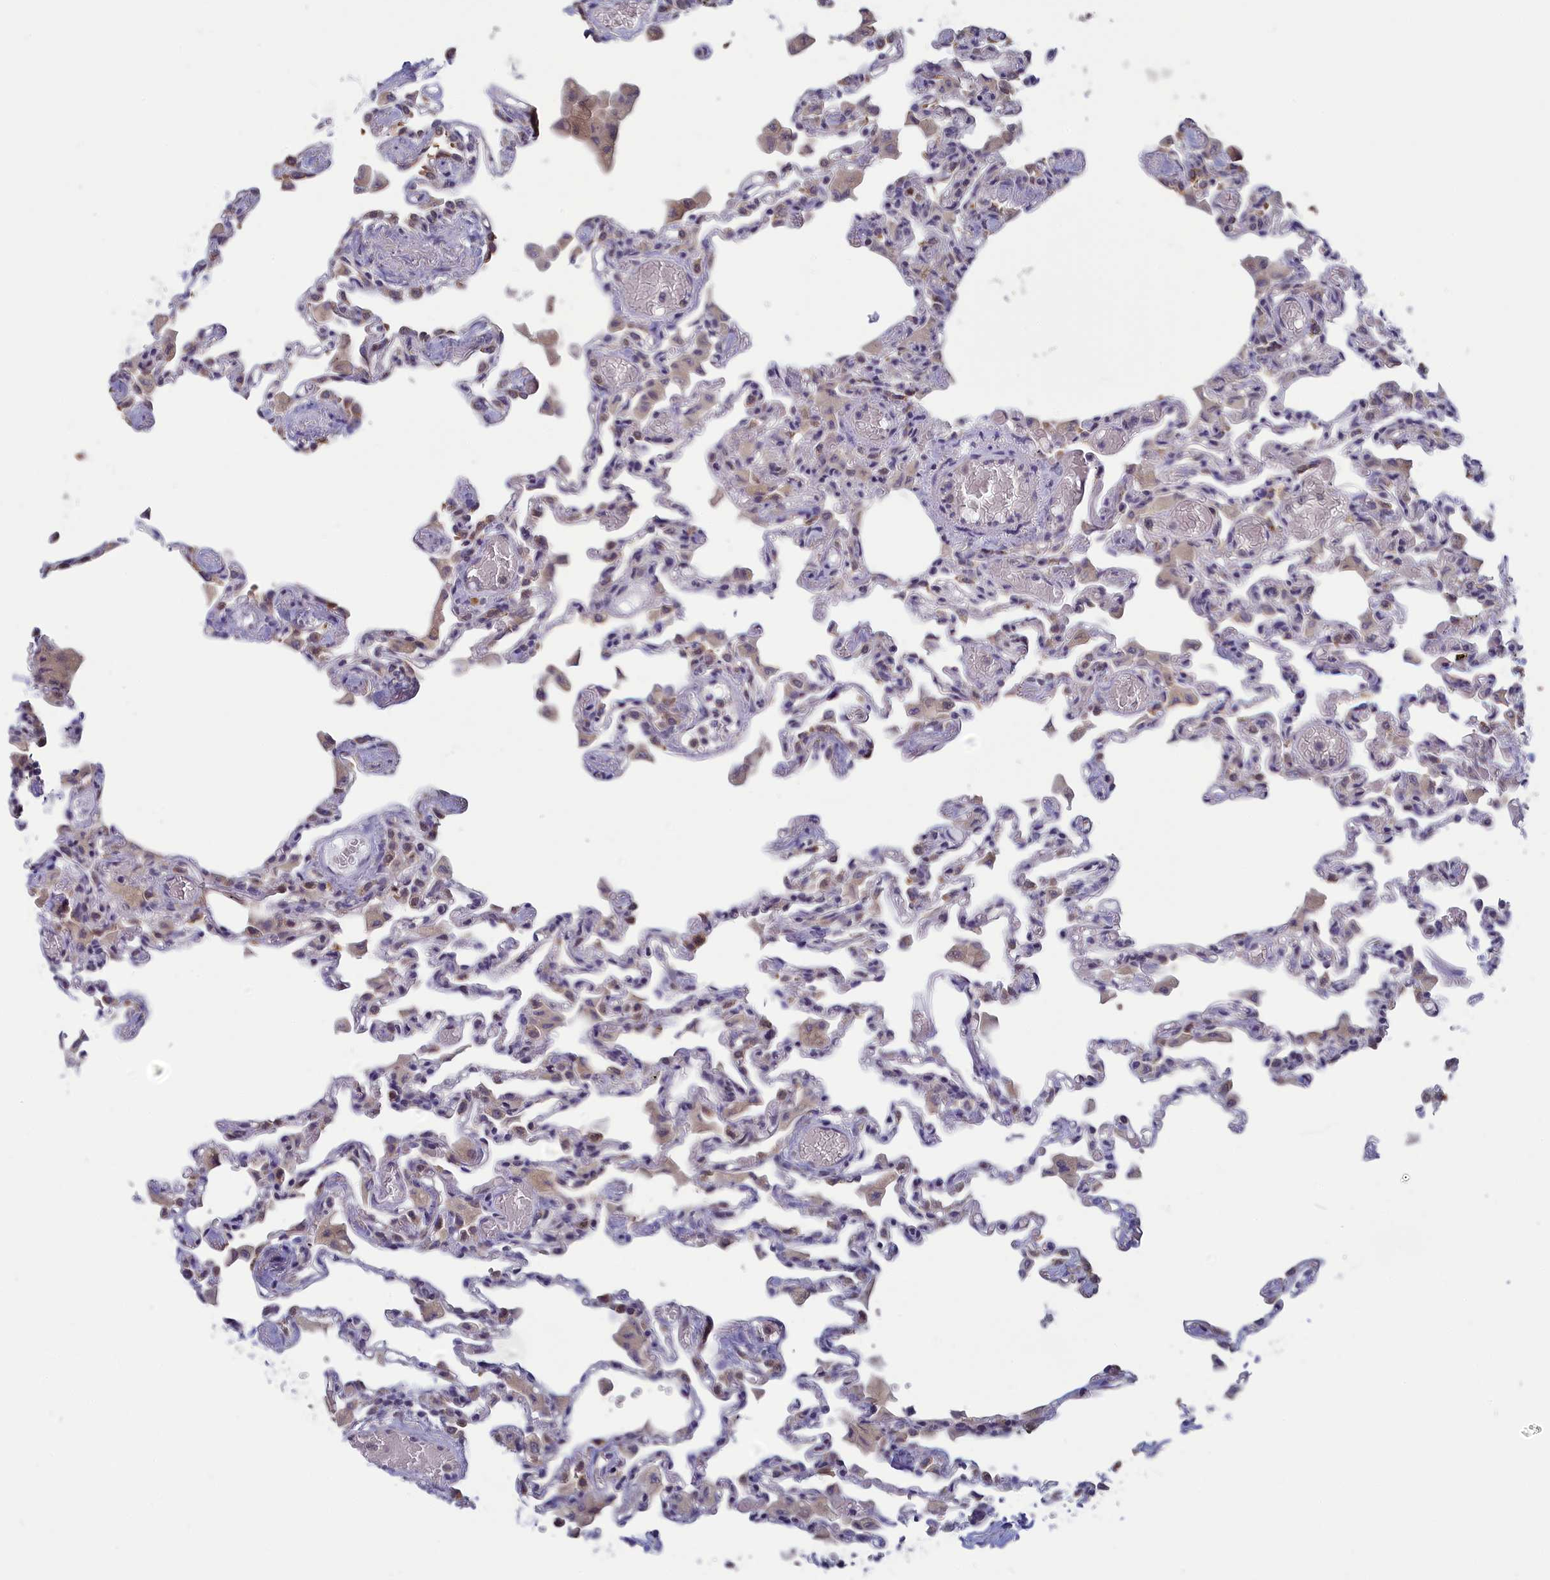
{"staining": {"intensity": "moderate", "quantity": "<25%", "location": "nuclear"}, "tissue": "lung", "cell_type": "Alveolar cells", "image_type": "normal", "snomed": [{"axis": "morphology", "description": "Normal tissue, NOS"}, {"axis": "topography", "description": "Bronchus"}, {"axis": "topography", "description": "Lung"}], "caption": "The photomicrograph displays immunohistochemical staining of normal lung. There is moderate nuclear expression is appreciated in about <25% of alveolar cells. (brown staining indicates protein expression, while blue staining denotes nuclei).", "gene": "MRI1", "patient": {"sex": "female", "age": 49}}